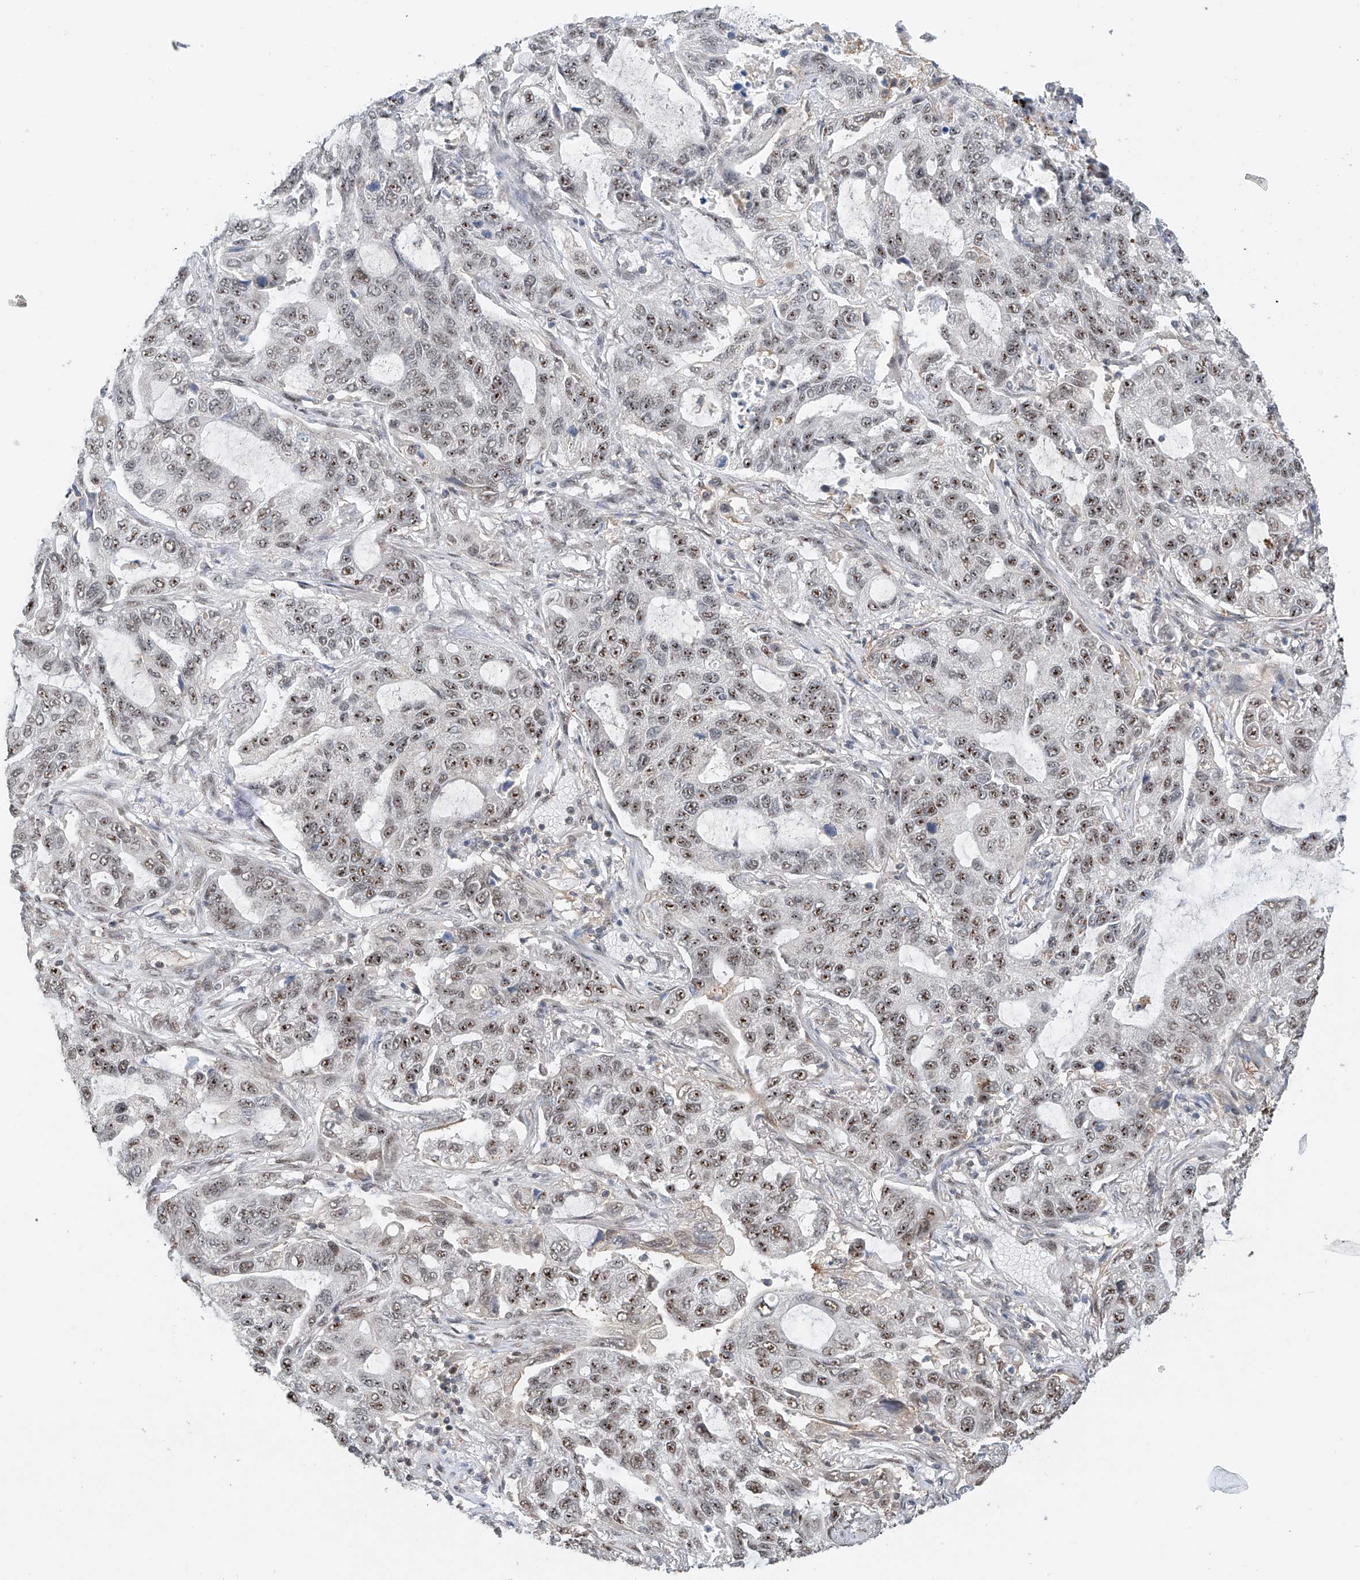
{"staining": {"intensity": "moderate", "quantity": ">75%", "location": "nuclear"}, "tissue": "lung cancer", "cell_type": "Tumor cells", "image_type": "cancer", "snomed": [{"axis": "morphology", "description": "Adenocarcinoma, NOS"}, {"axis": "topography", "description": "Lung"}], "caption": "Tumor cells demonstrate moderate nuclear positivity in about >75% of cells in lung cancer.", "gene": "C1orf131", "patient": {"sex": "male", "age": 64}}